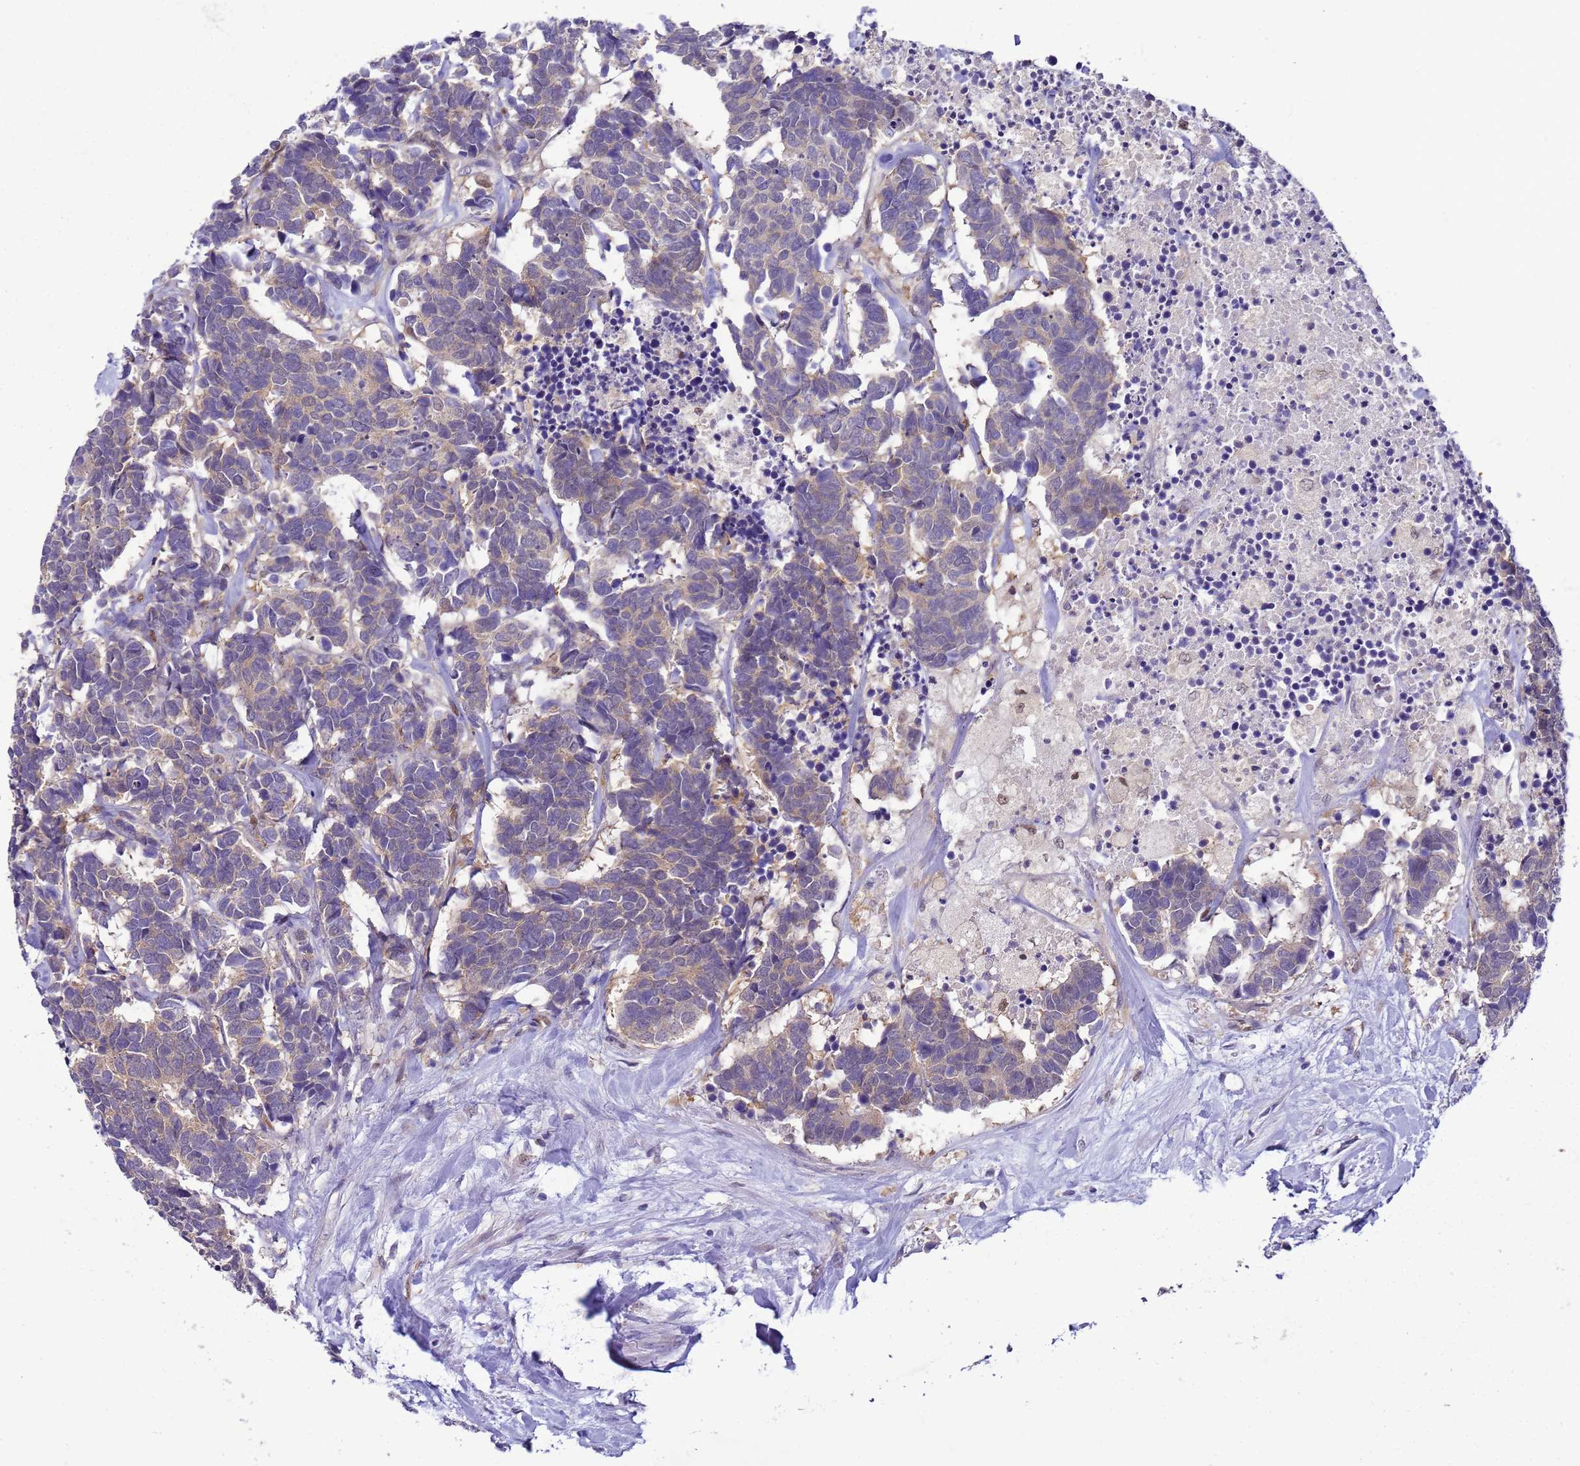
{"staining": {"intensity": "moderate", "quantity": "25%-75%", "location": "cytoplasmic/membranous"}, "tissue": "carcinoid", "cell_type": "Tumor cells", "image_type": "cancer", "snomed": [{"axis": "morphology", "description": "Carcinoma, NOS"}, {"axis": "morphology", "description": "Carcinoid, malignant, NOS"}, {"axis": "topography", "description": "Urinary bladder"}], "caption": "Human carcinoma stained for a protein (brown) exhibits moderate cytoplasmic/membranous positive expression in about 25%-75% of tumor cells.", "gene": "DDI2", "patient": {"sex": "male", "age": 57}}